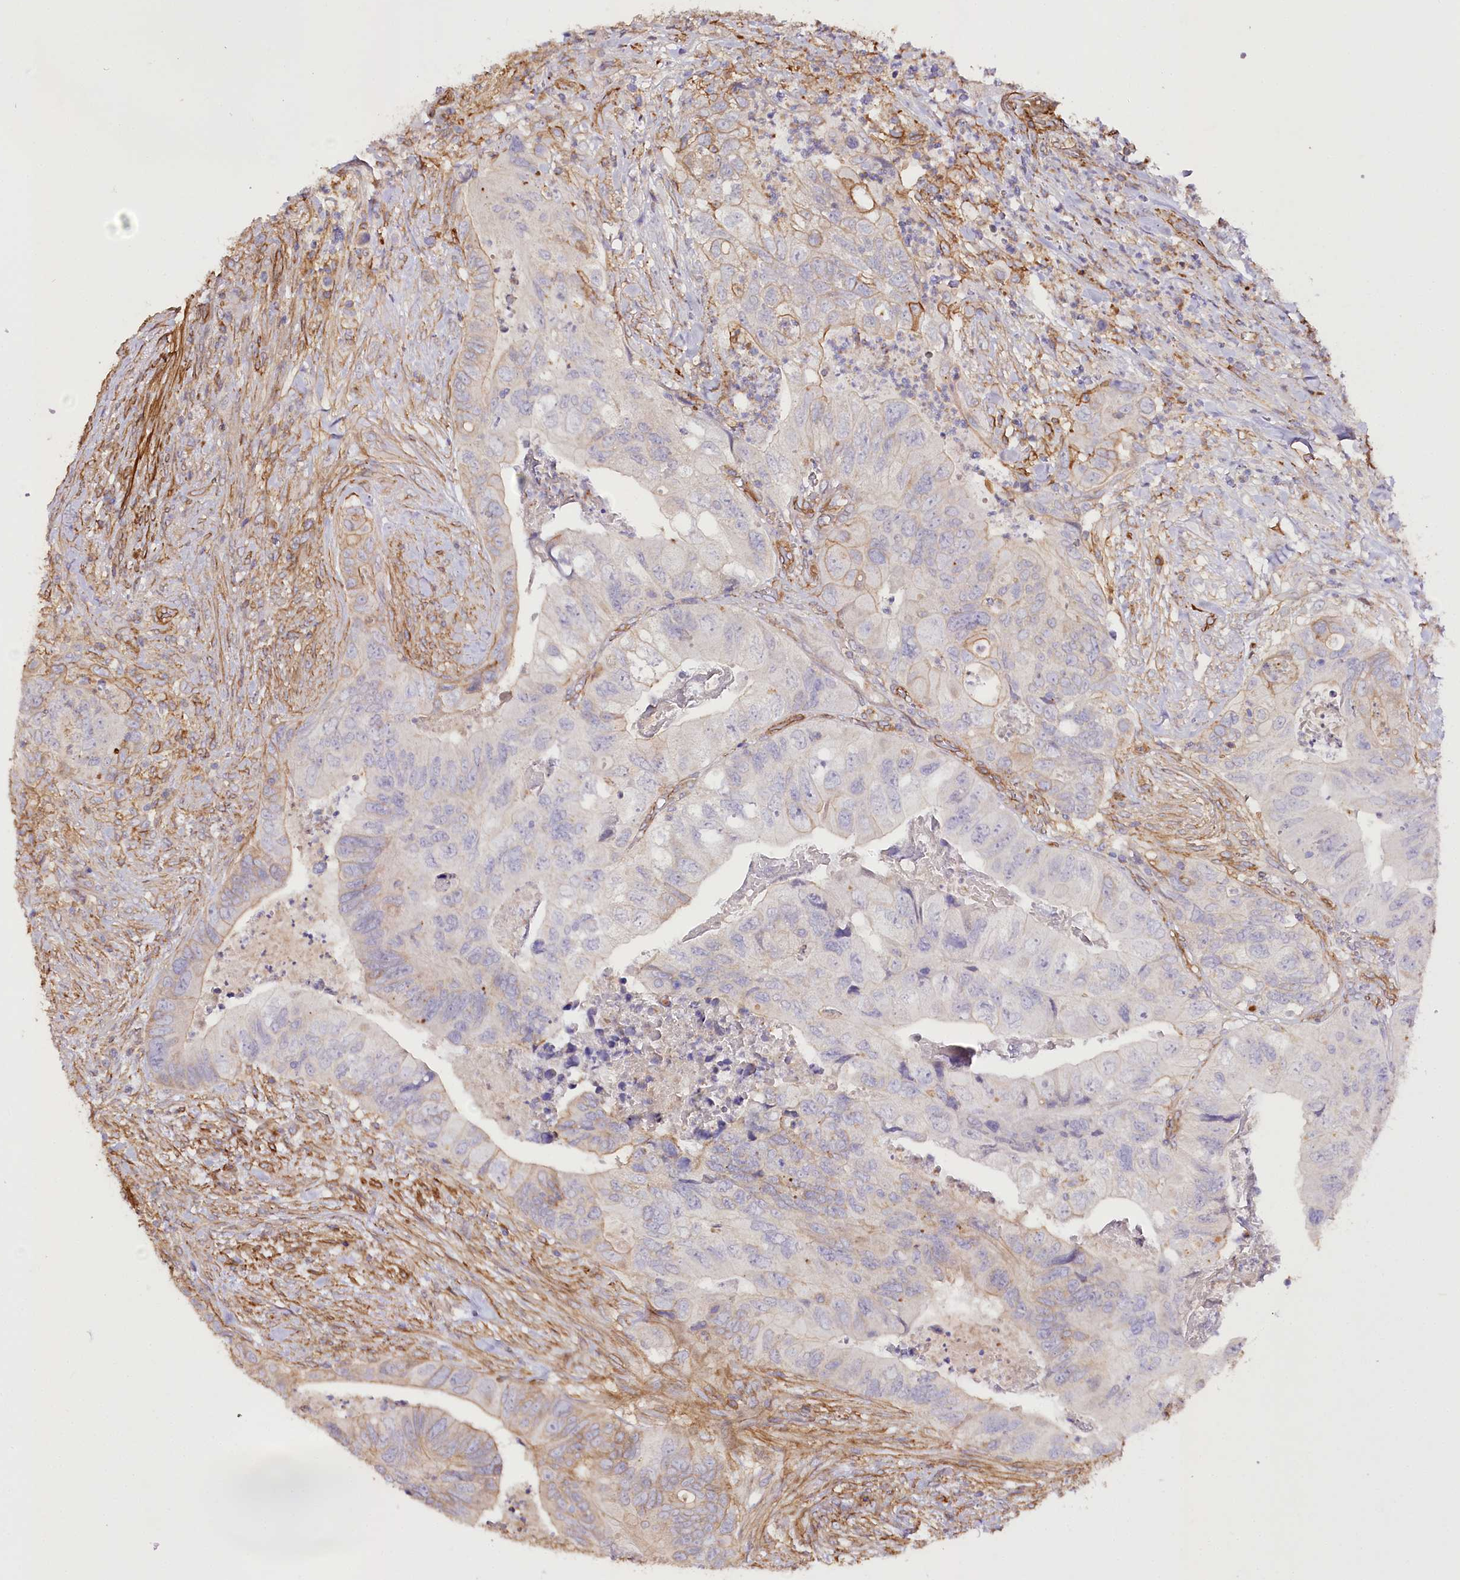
{"staining": {"intensity": "negative", "quantity": "none", "location": "none"}, "tissue": "colorectal cancer", "cell_type": "Tumor cells", "image_type": "cancer", "snomed": [{"axis": "morphology", "description": "Adenocarcinoma, NOS"}, {"axis": "topography", "description": "Rectum"}], "caption": "Adenocarcinoma (colorectal) was stained to show a protein in brown. There is no significant staining in tumor cells.", "gene": "SYNPO2", "patient": {"sex": "male", "age": 63}}